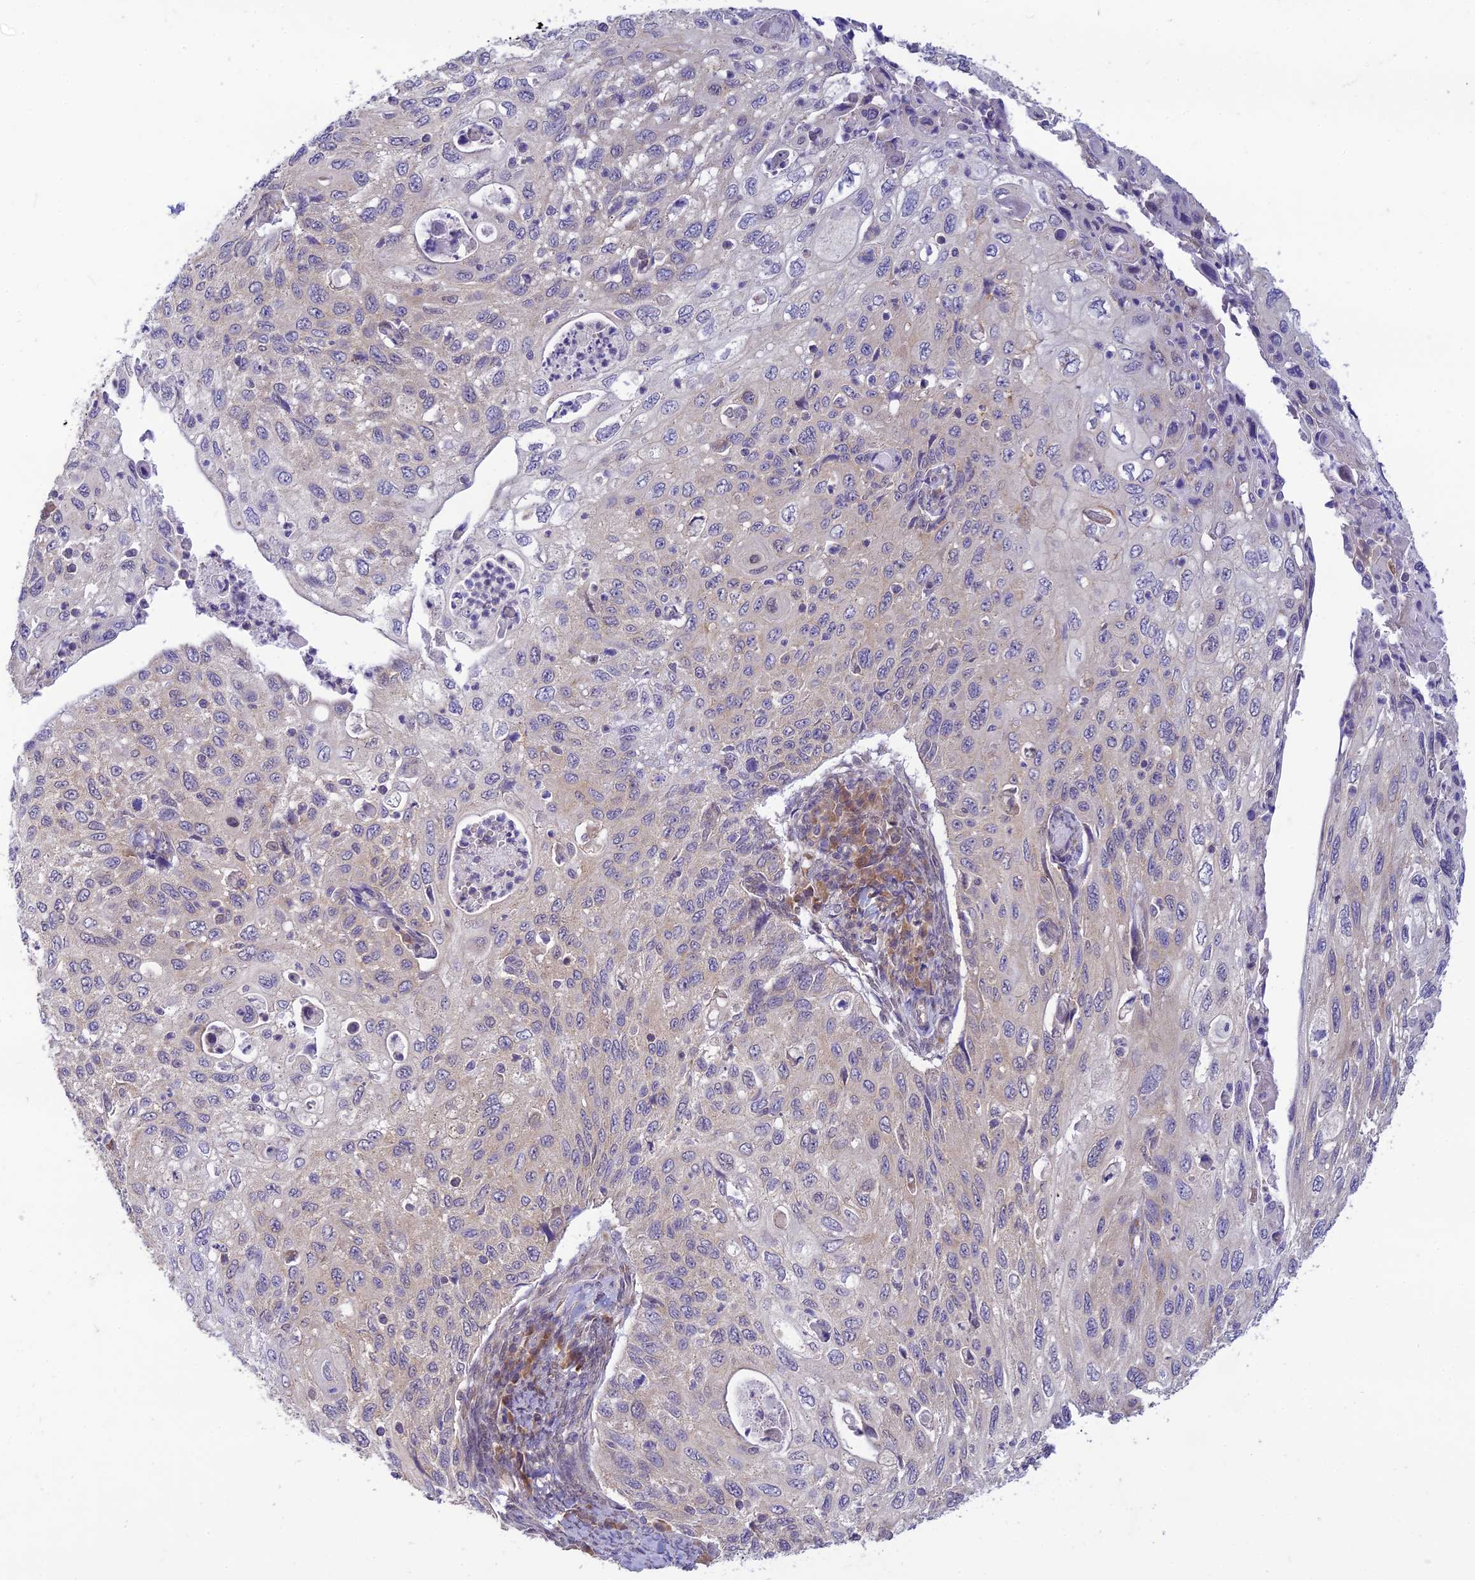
{"staining": {"intensity": "negative", "quantity": "none", "location": "none"}, "tissue": "cervical cancer", "cell_type": "Tumor cells", "image_type": "cancer", "snomed": [{"axis": "morphology", "description": "Squamous cell carcinoma, NOS"}, {"axis": "topography", "description": "Cervix"}], "caption": "DAB (3,3'-diaminobenzidine) immunohistochemical staining of human cervical cancer (squamous cell carcinoma) shows no significant expression in tumor cells.", "gene": "SKIC8", "patient": {"sex": "female", "age": 70}}